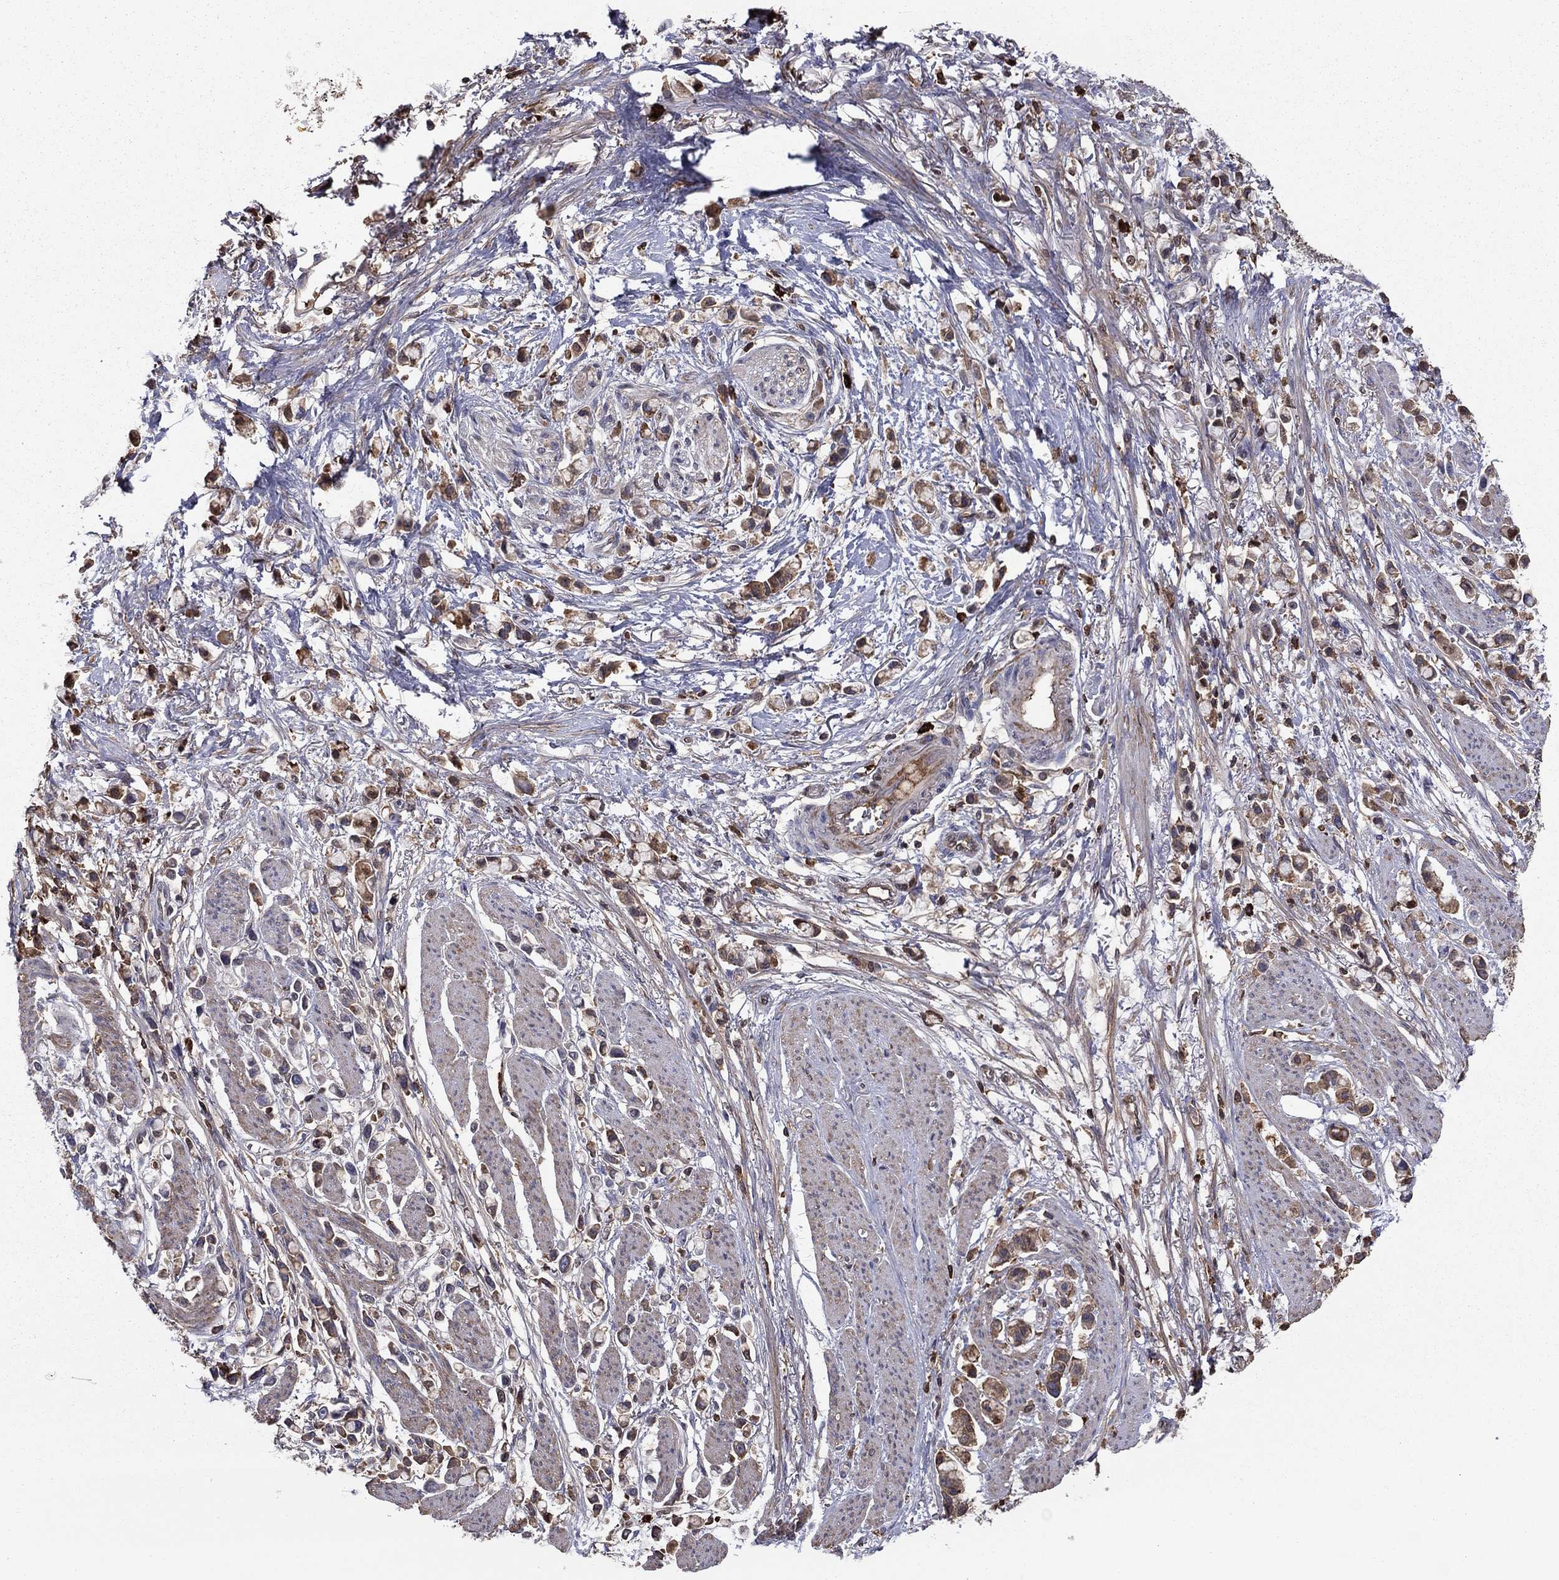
{"staining": {"intensity": "moderate", "quantity": "25%-75%", "location": "cytoplasmic/membranous"}, "tissue": "stomach cancer", "cell_type": "Tumor cells", "image_type": "cancer", "snomed": [{"axis": "morphology", "description": "Adenocarcinoma, NOS"}, {"axis": "topography", "description": "Stomach"}], "caption": "Stomach cancer tissue reveals moderate cytoplasmic/membranous expression in approximately 25%-75% of tumor cells, visualized by immunohistochemistry.", "gene": "HPX", "patient": {"sex": "female", "age": 81}}